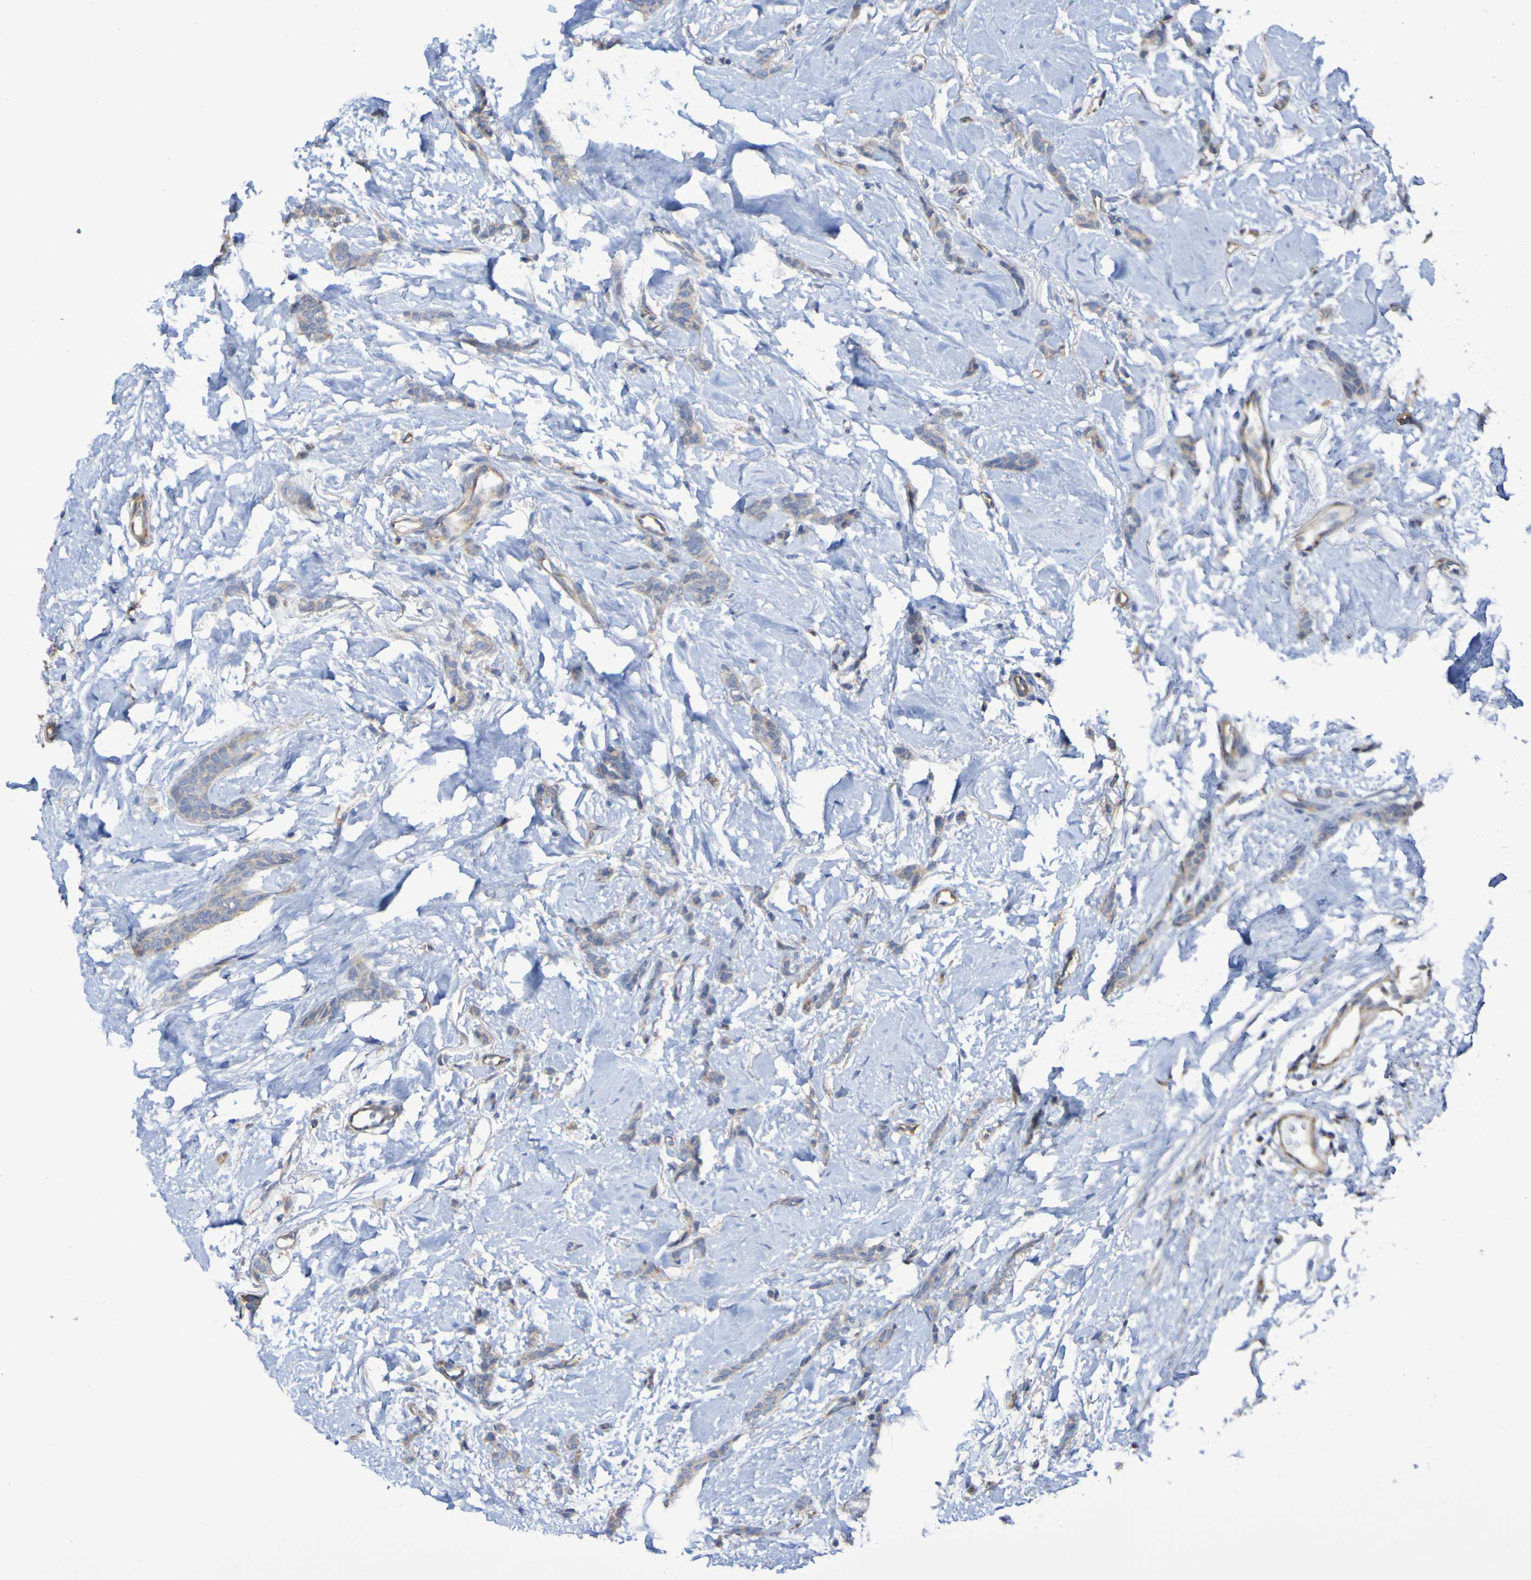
{"staining": {"intensity": "weak", "quantity": ">75%", "location": "cytoplasmic/membranous"}, "tissue": "breast cancer", "cell_type": "Tumor cells", "image_type": "cancer", "snomed": [{"axis": "morphology", "description": "Lobular carcinoma"}, {"axis": "topography", "description": "Skin"}, {"axis": "topography", "description": "Breast"}], "caption": "This micrograph displays breast cancer stained with immunohistochemistry (IHC) to label a protein in brown. The cytoplasmic/membranous of tumor cells show weak positivity for the protein. Nuclei are counter-stained blue.", "gene": "SYNJ1", "patient": {"sex": "female", "age": 46}}